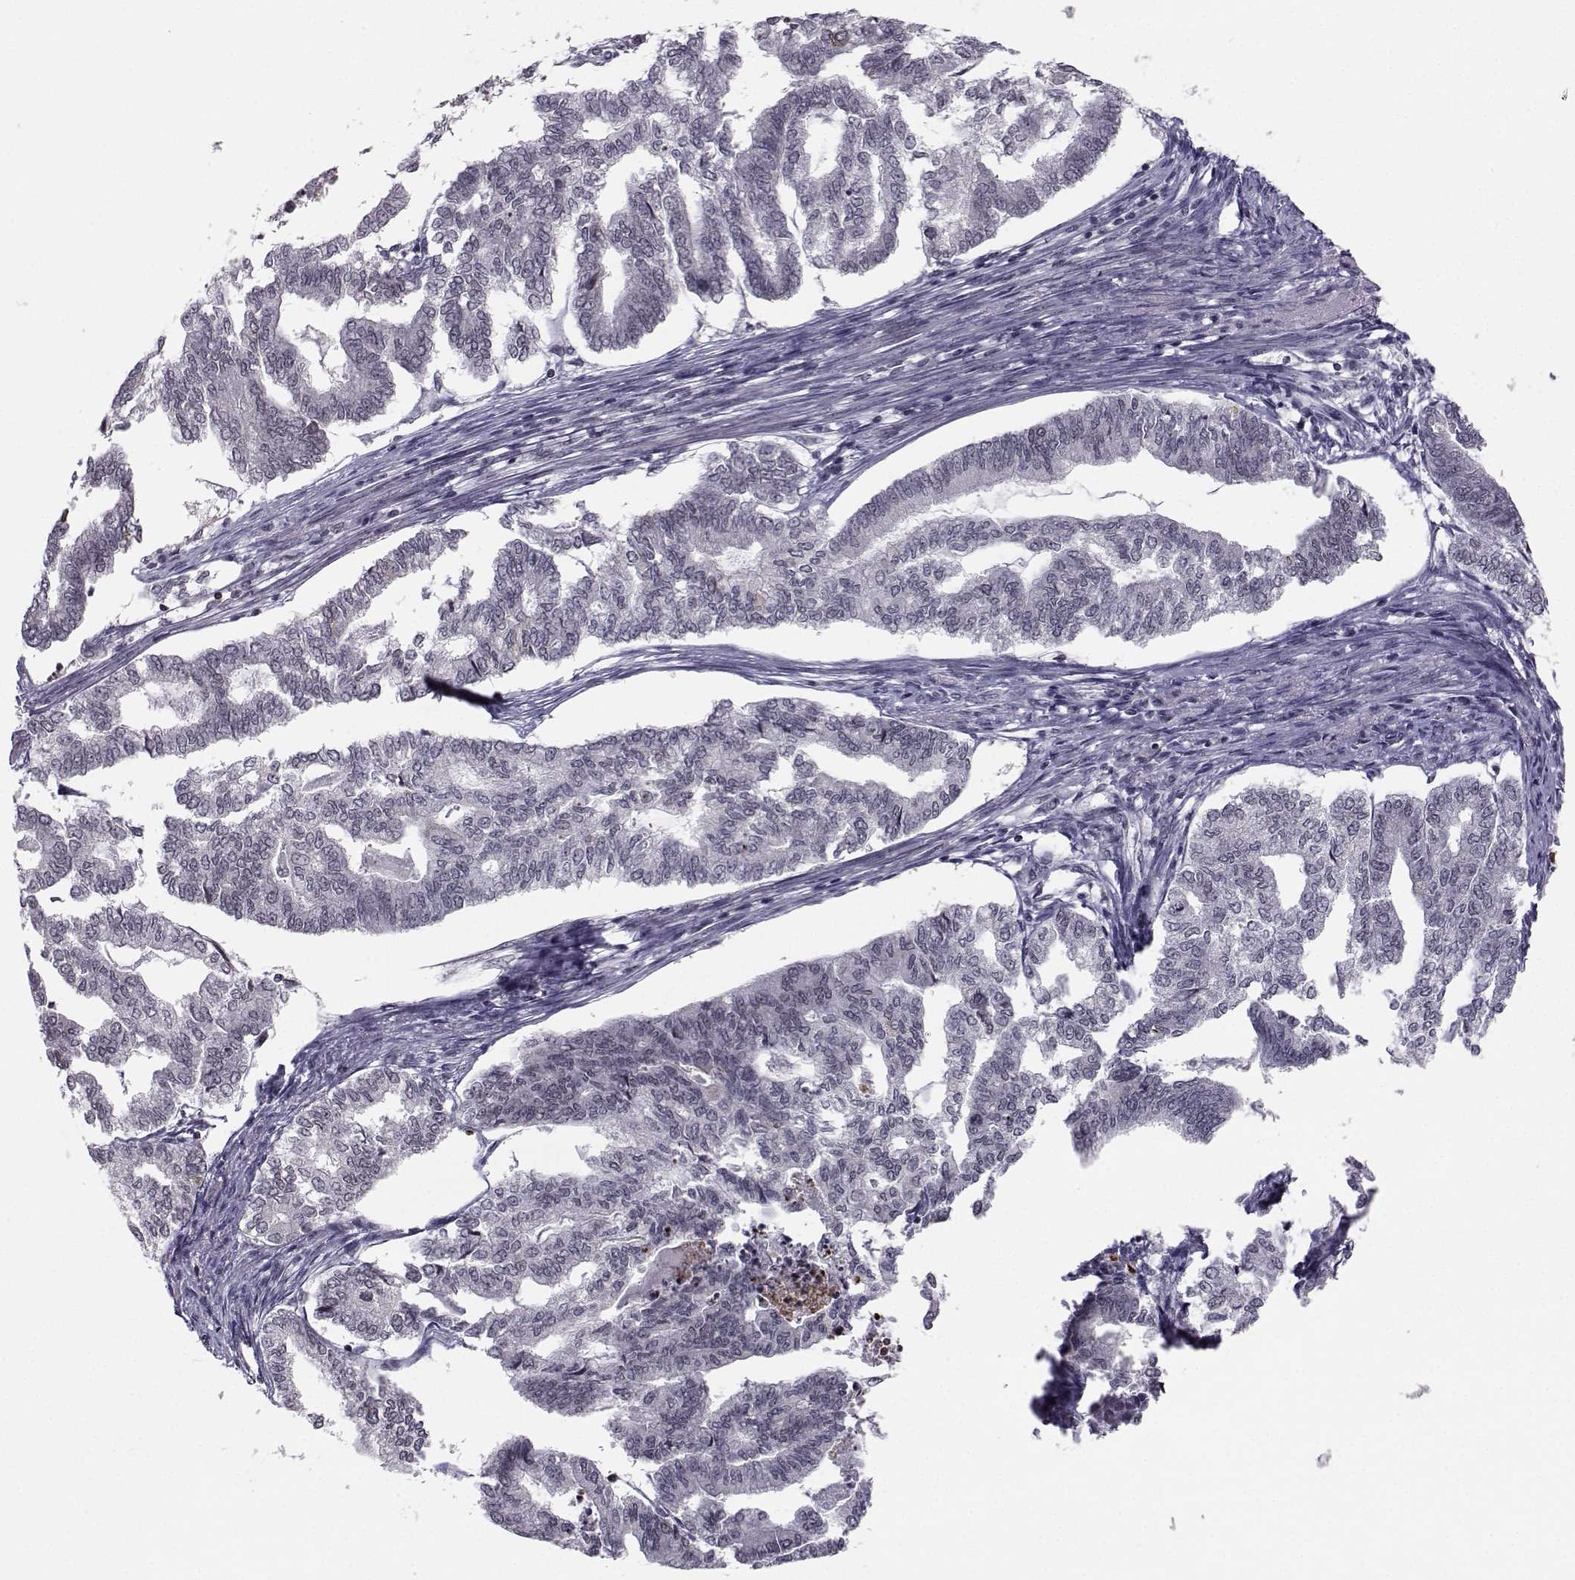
{"staining": {"intensity": "negative", "quantity": "none", "location": "none"}, "tissue": "endometrial cancer", "cell_type": "Tumor cells", "image_type": "cancer", "snomed": [{"axis": "morphology", "description": "Adenocarcinoma, NOS"}, {"axis": "topography", "description": "Endometrium"}], "caption": "IHC image of neoplastic tissue: human endometrial cancer (adenocarcinoma) stained with DAB reveals no significant protein expression in tumor cells.", "gene": "MARCHF4", "patient": {"sex": "female", "age": 79}}